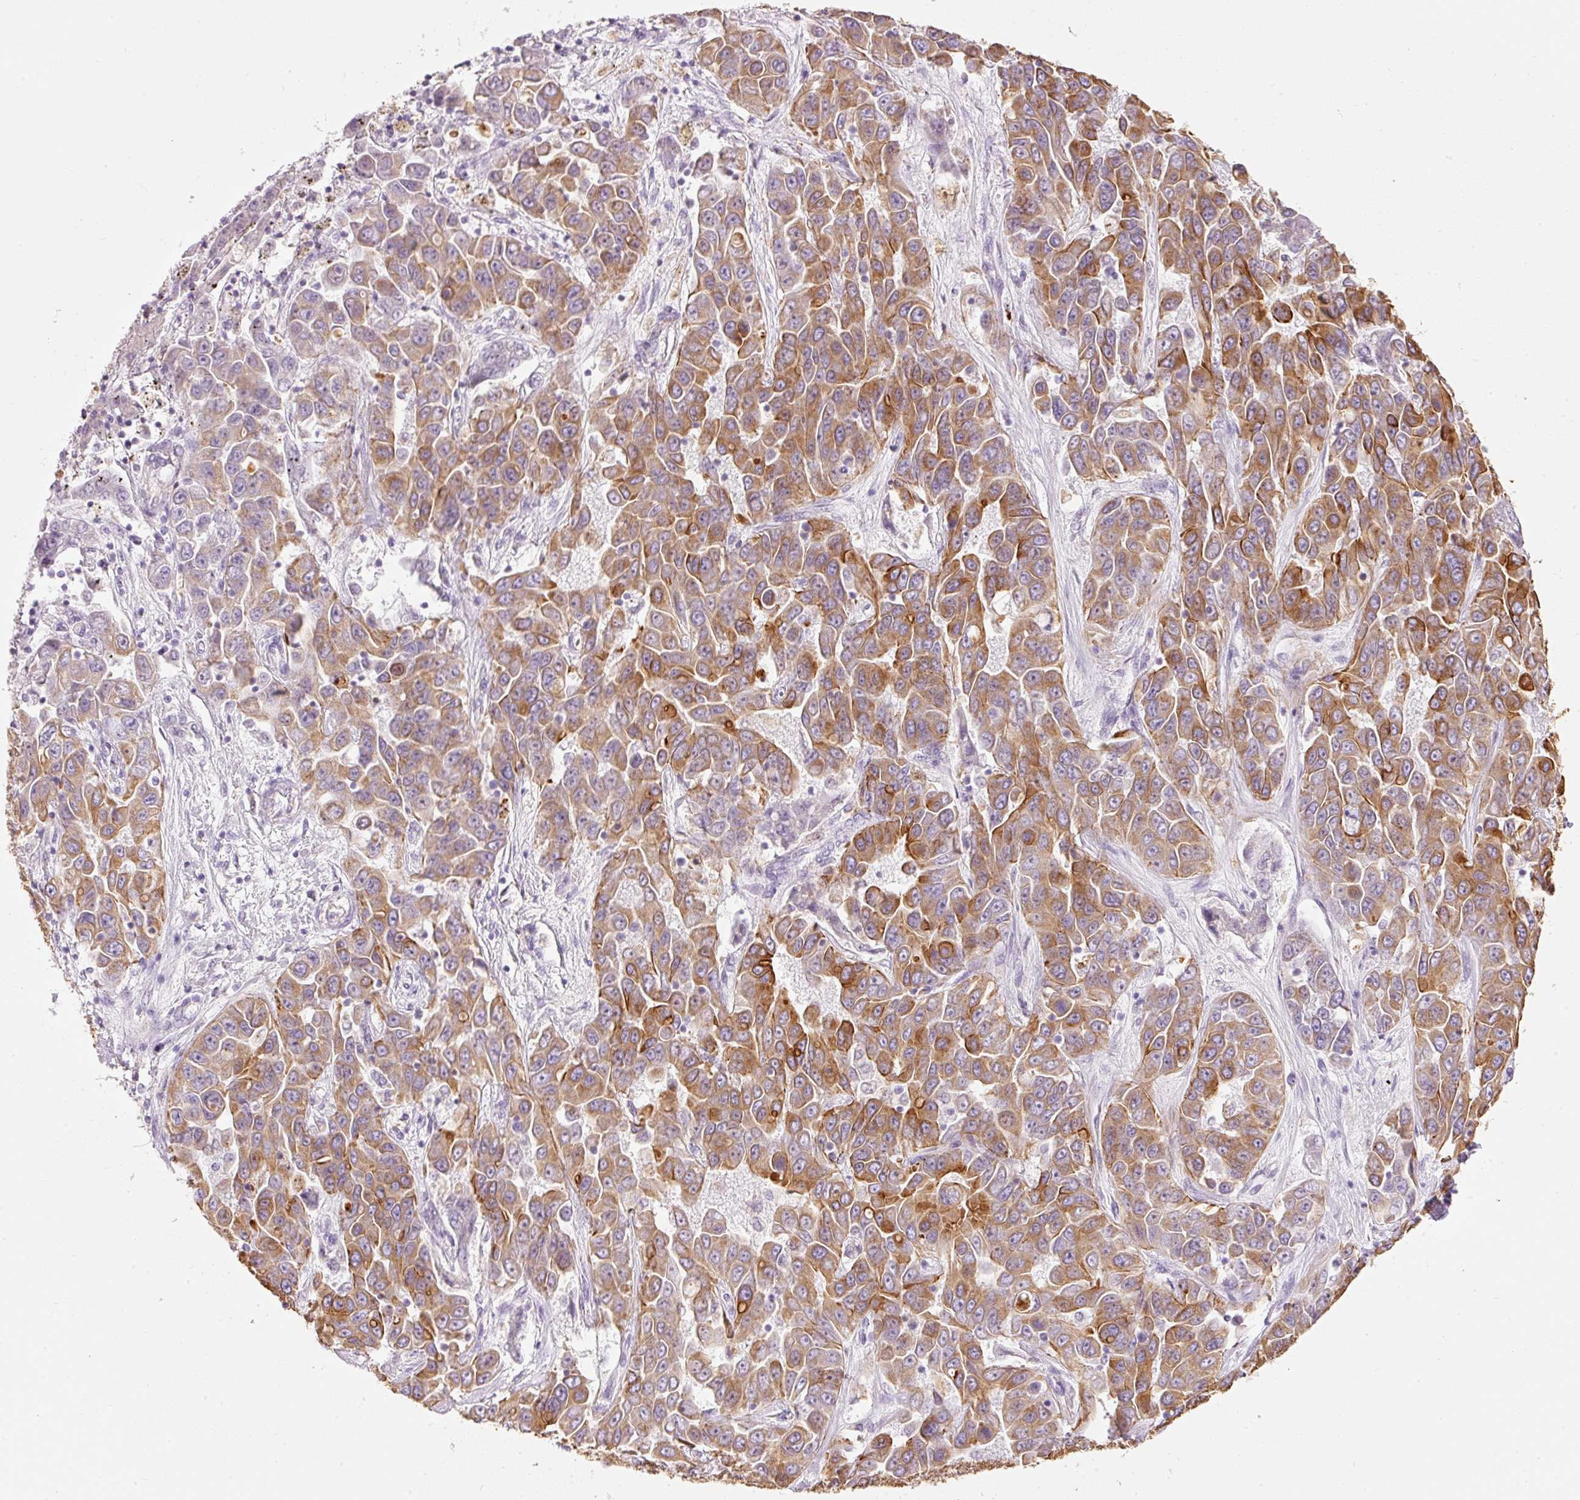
{"staining": {"intensity": "moderate", "quantity": ">75%", "location": "cytoplasmic/membranous"}, "tissue": "liver cancer", "cell_type": "Tumor cells", "image_type": "cancer", "snomed": [{"axis": "morphology", "description": "Cholangiocarcinoma"}, {"axis": "topography", "description": "Liver"}], "caption": "Human liver cholangiocarcinoma stained with a brown dye reveals moderate cytoplasmic/membranous positive expression in about >75% of tumor cells.", "gene": "CARD16", "patient": {"sex": "female", "age": 52}}